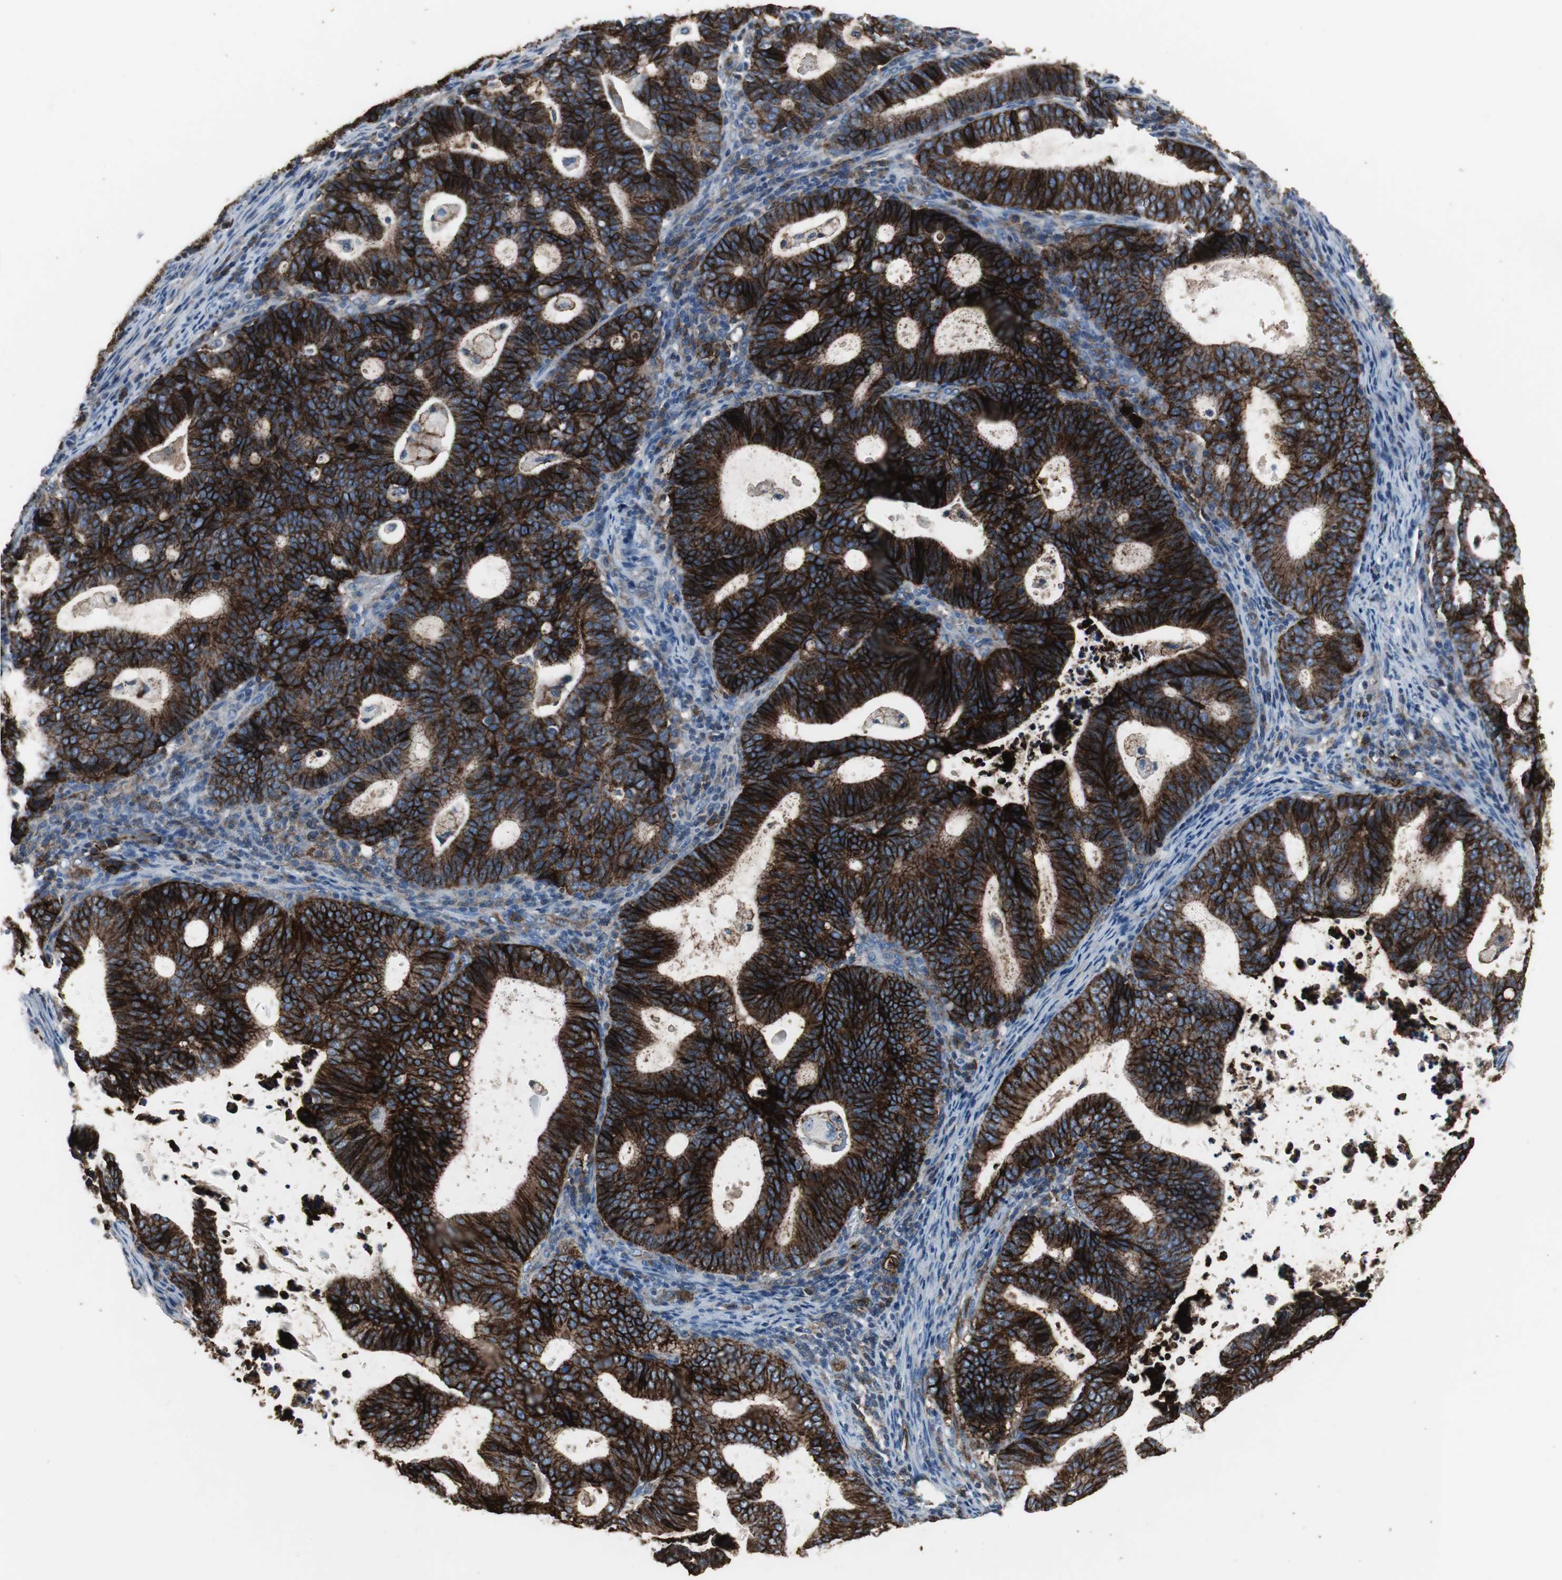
{"staining": {"intensity": "strong", "quantity": ">75%", "location": "cytoplasmic/membranous"}, "tissue": "endometrial cancer", "cell_type": "Tumor cells", "image_type": "cancer", "snomed": [{"axis": "morphology", "description": "Adenocarcinoma, NOS"}, {"axis": "topography", "description": "Uterus"}], "caption": "Strong cytoplasmic/membranous staining is seen in about >75% of tumor cells in adenocarcinoma (endometrial).", "gene": "F11R", "patient": {"sex": "female", "age": 83}}